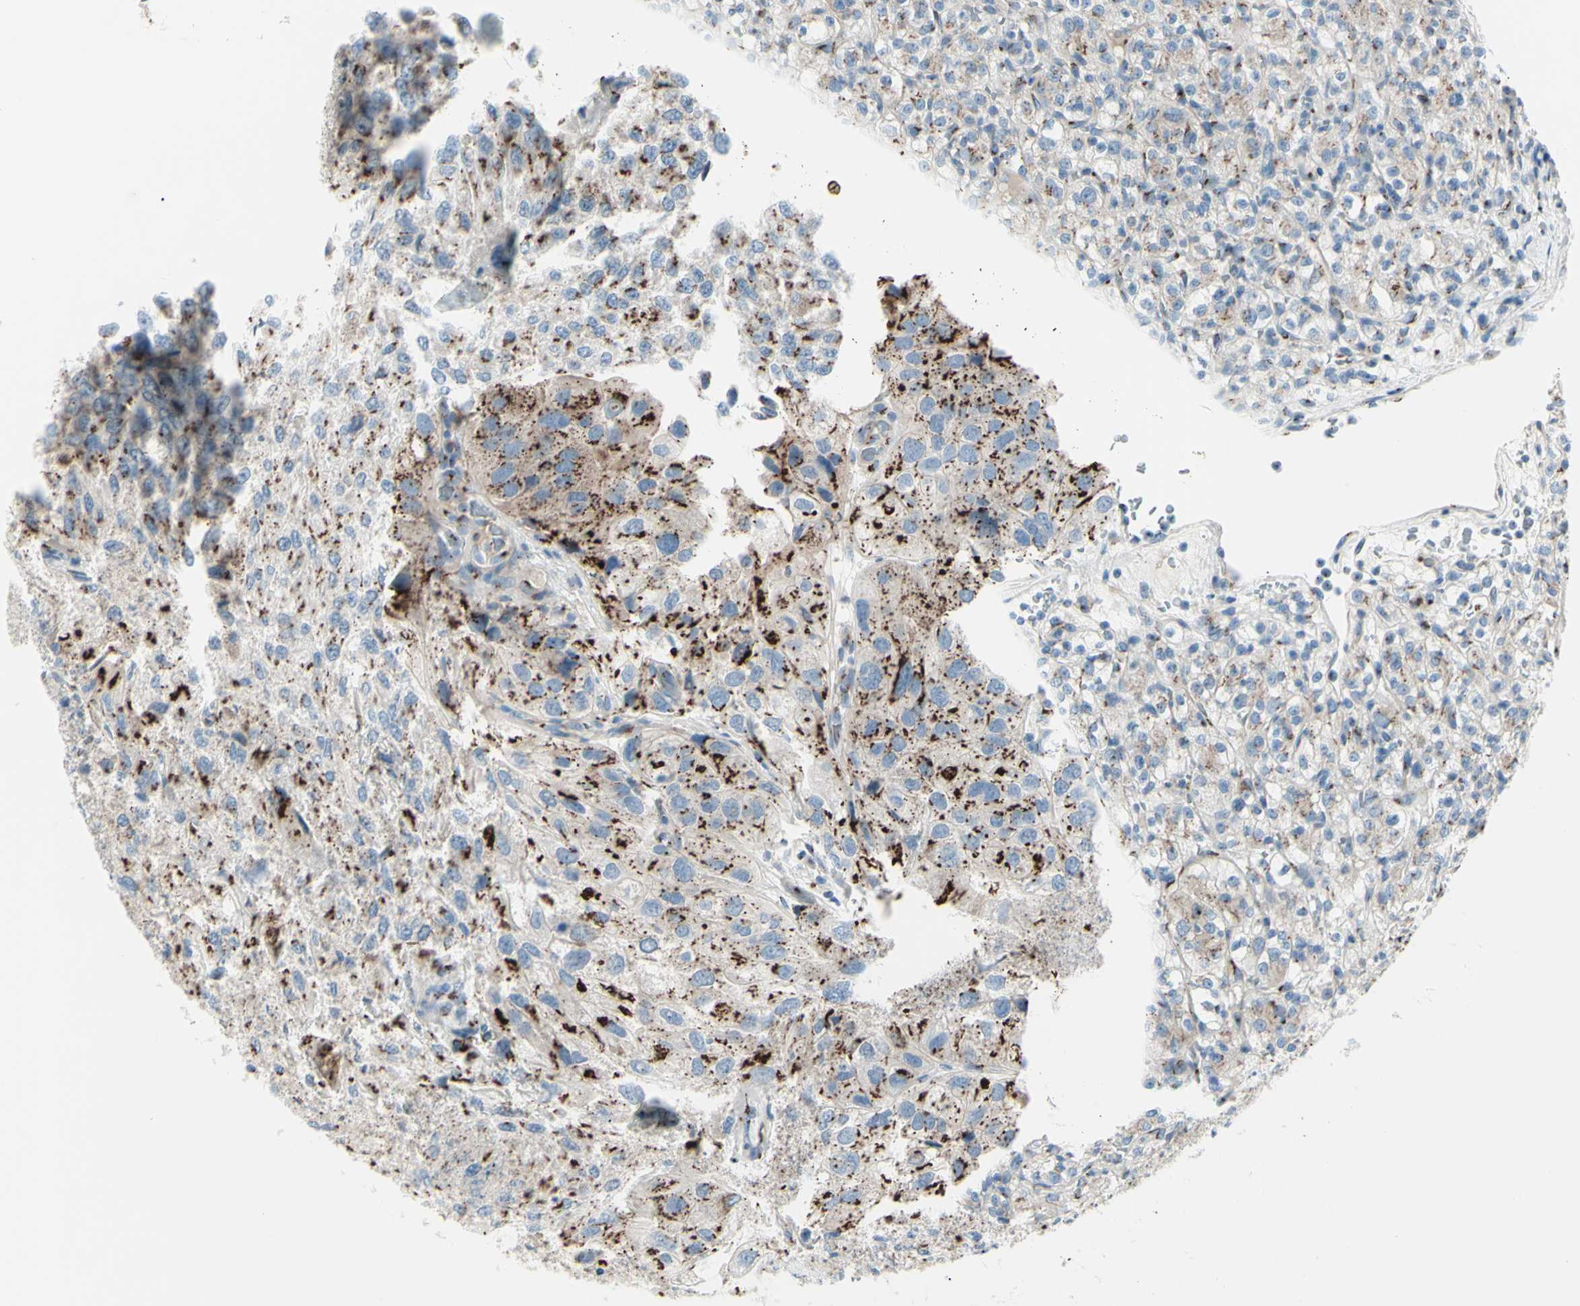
{"staining": {"intensity": "strong", "quantity": "<25%", "location": "cytoplasmic/membranous"}, "tissue": "renal cancer", "cell_type": "Tumor cells", "image_type": "cancer", "snomed": [{"axis": "morphology", "description": "Normal tissue, NOS"}, {"axis": "morphology", "description": "Adenocarcinoma, NOS"}, {"axis": "topography", "description": "Kidney"}], "caption": "Immunohistochemical staining of renal cancer (adenocarcinoma) exhibits medium levels of strong cytoplasmic/membranous protein positivity in about <25% of tumor cells.", "gene": "B4GALT1", "patient": {"sex": "female", "age": 72}}